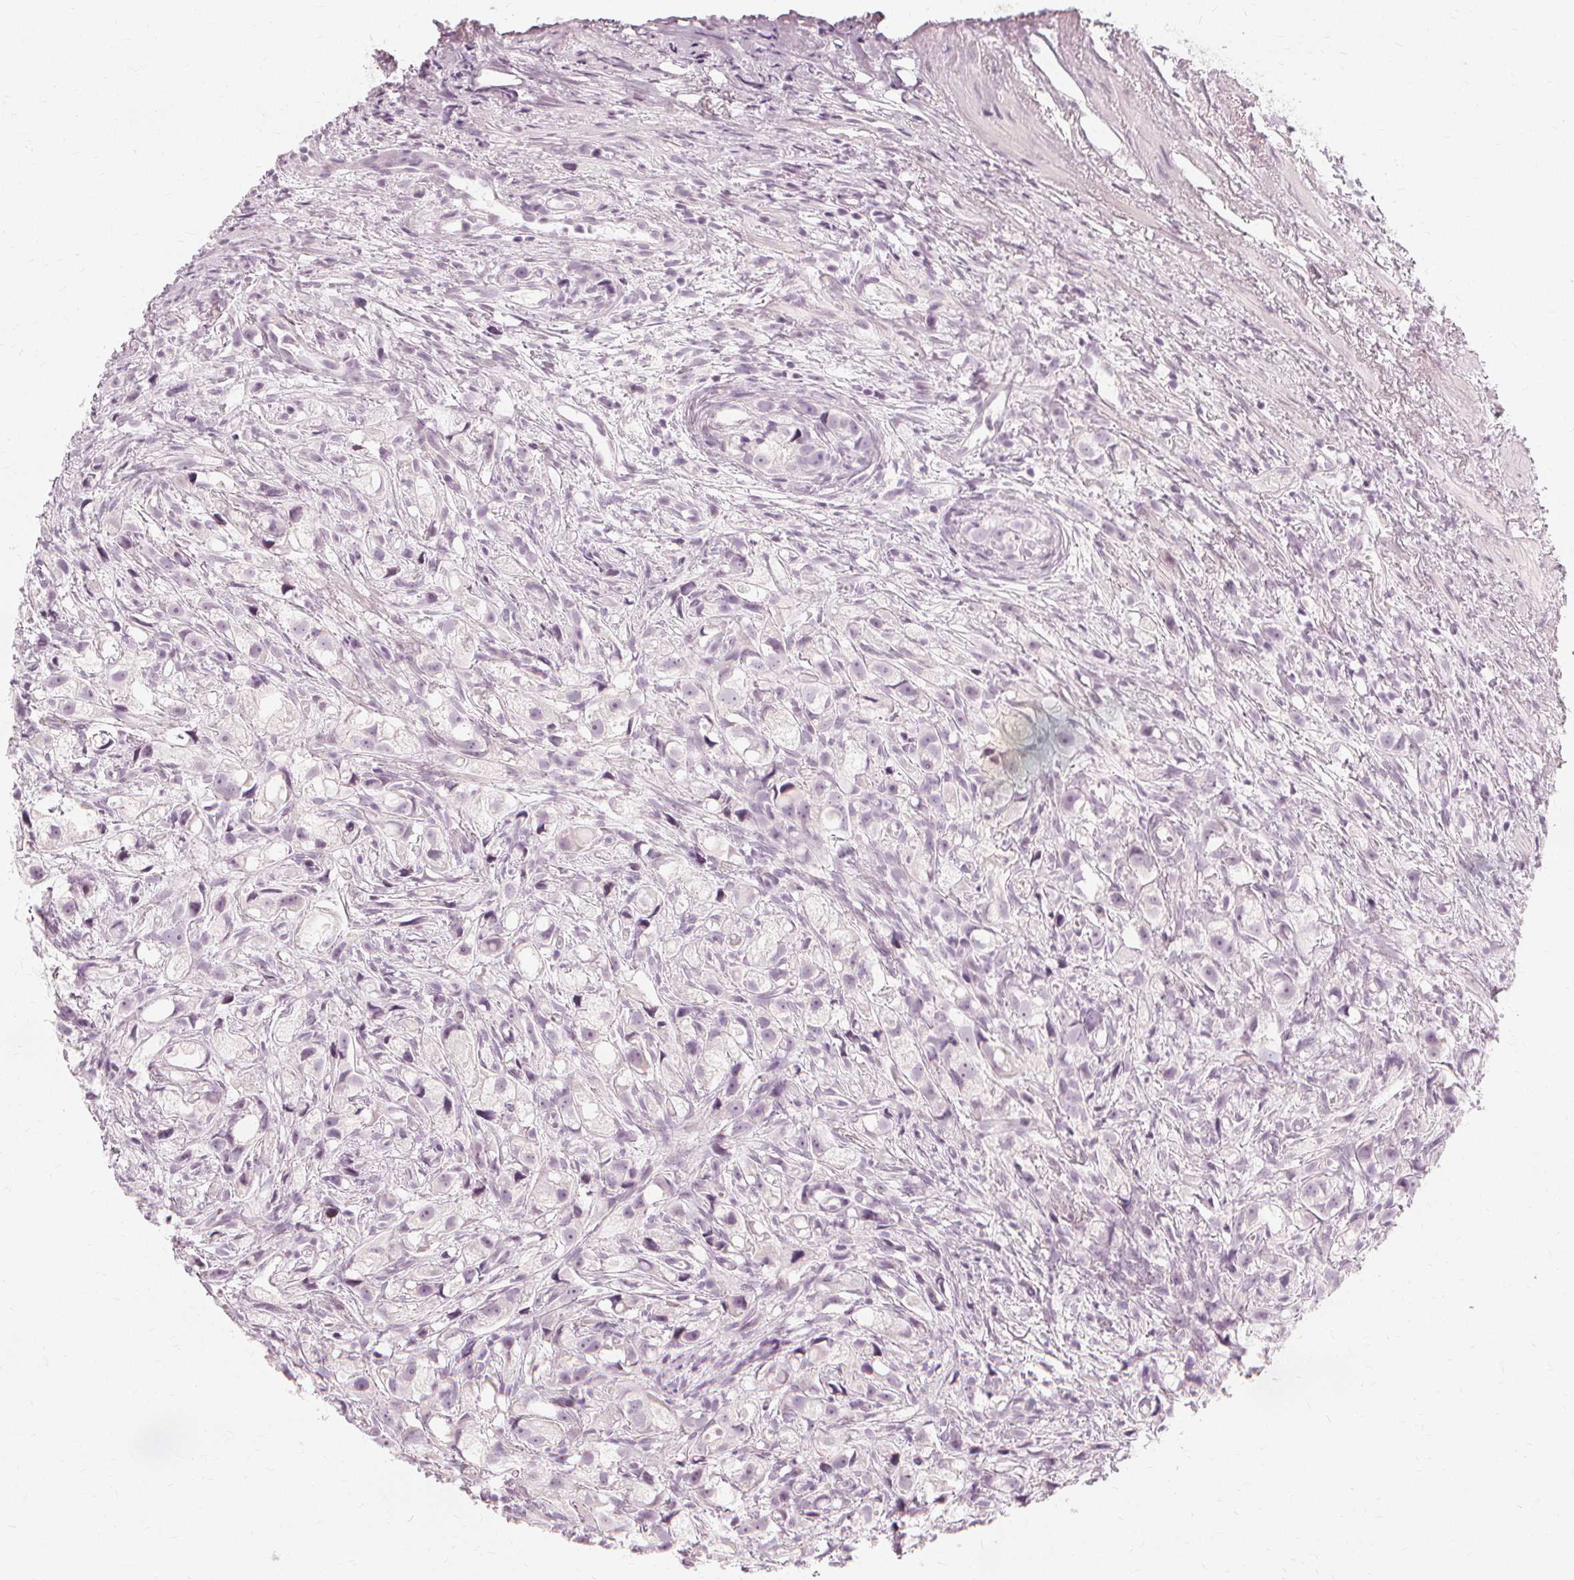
{"staining": {"intensity": "negative", "quantity": "none", "location": "none"}, "tissue": "prostate cancer", "cell_type": "Tumor cells", "image_type": "cancer", "snomed": [{"axis": "morphology", "description": "Adenocarcinoma, High grade"}, {"axis": "topography", "description": "Prostate"}], "caption": "Image shows no protein staining in tumor cells of prostate cancer tissue.", "gene": "NXPE1", "patient": {"sex": "male", "age": 75}}